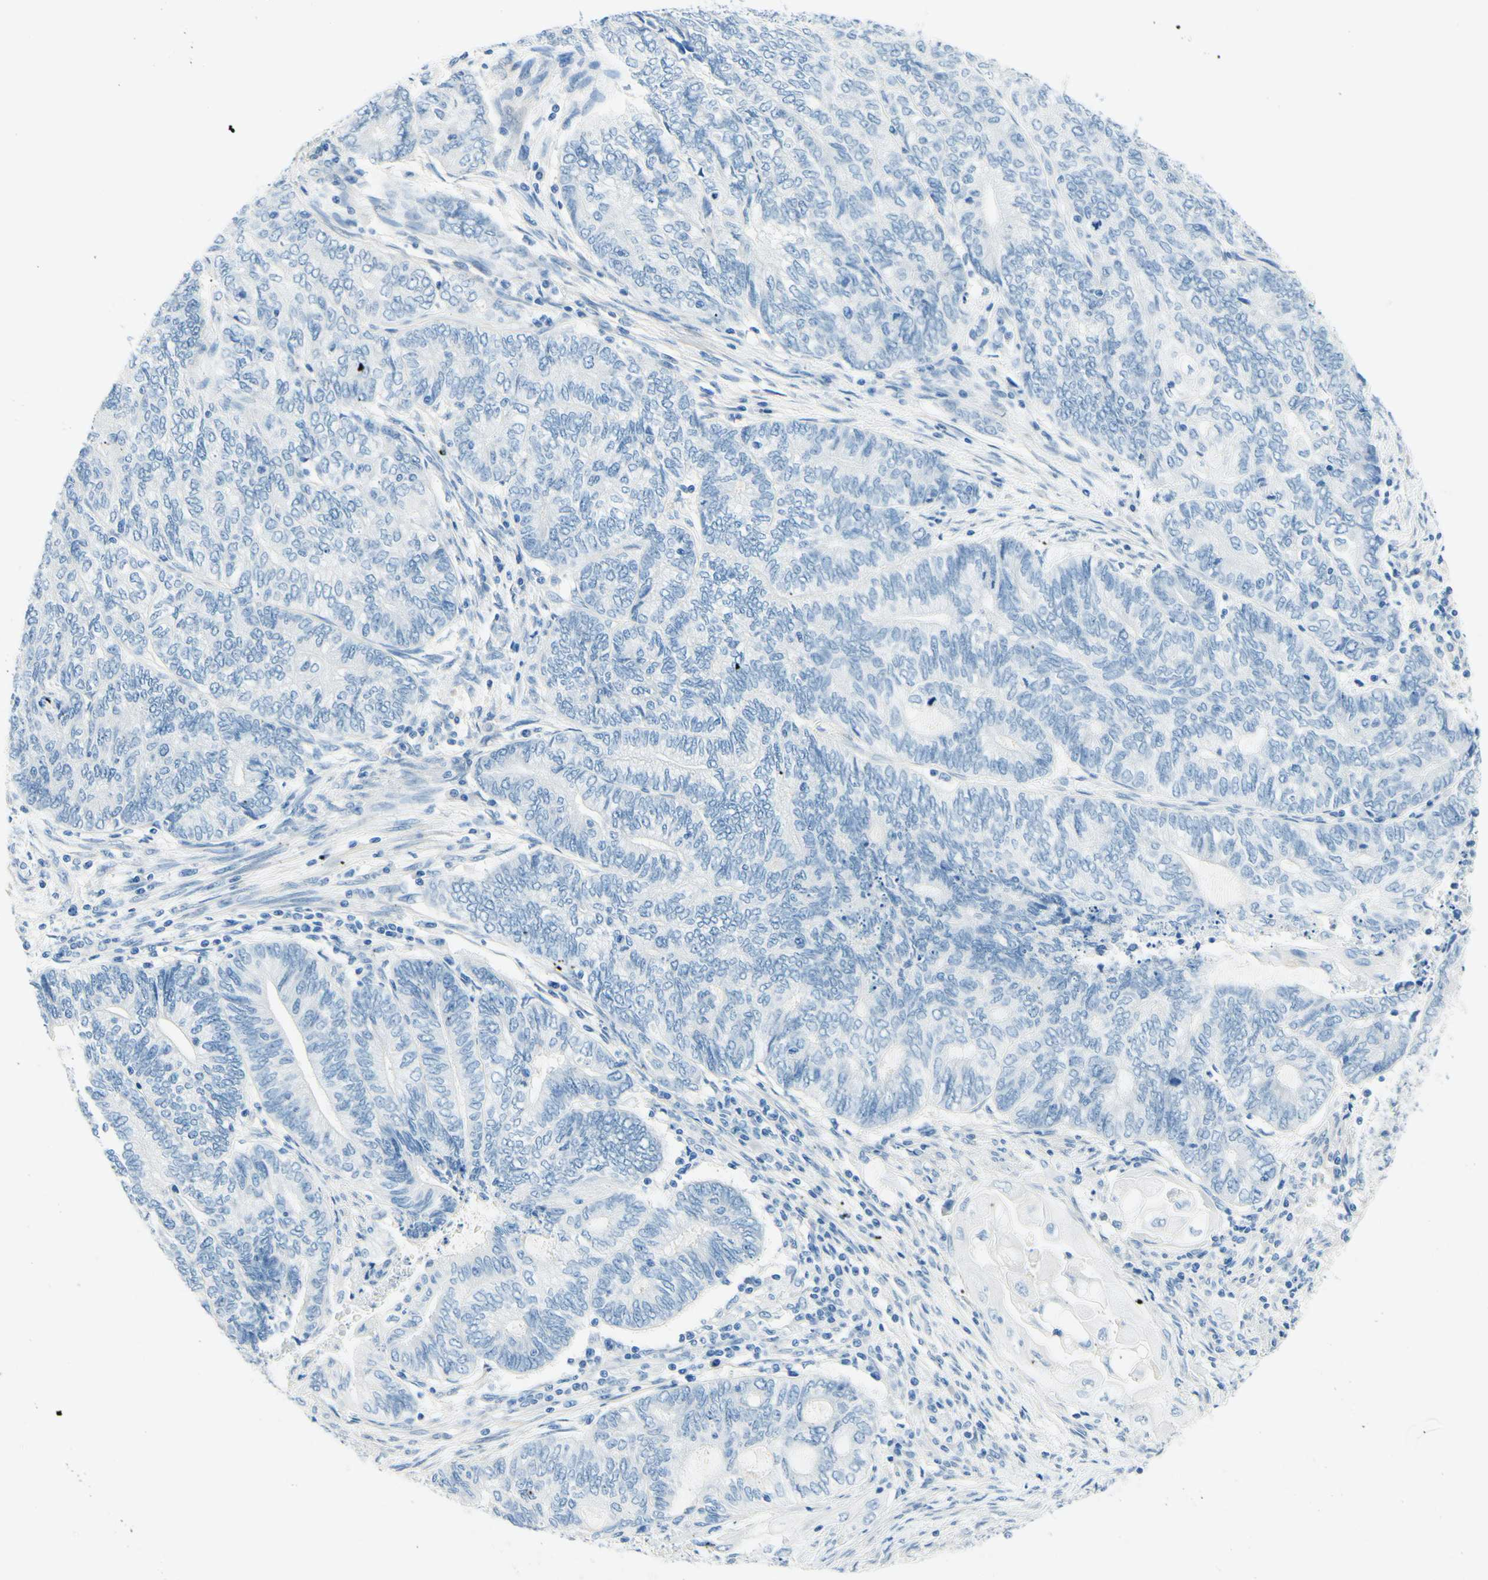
{"staining": {"intensity": "negative", "quantity": "none", "location": "none"}, "tissue": "endometrial cancer", "cell_type": "Tumor cells", "image_type": "cancer", "snomed": [{"axis": "morphology", "description": "Adenocarcinoma, NOS"}, {"axis": "topography", "description": "Uterus"}, {"axis": "topography", "description": "Endometrium"}], "caption": "Tumor cells show no significant protein positivity in endometrial adenocarcinoma. (Immunohistochemistry (ihc), brightfield microscopy, high magnification).", "gene": "PASD1", "patient": {"sex": "female", "age": 70}}